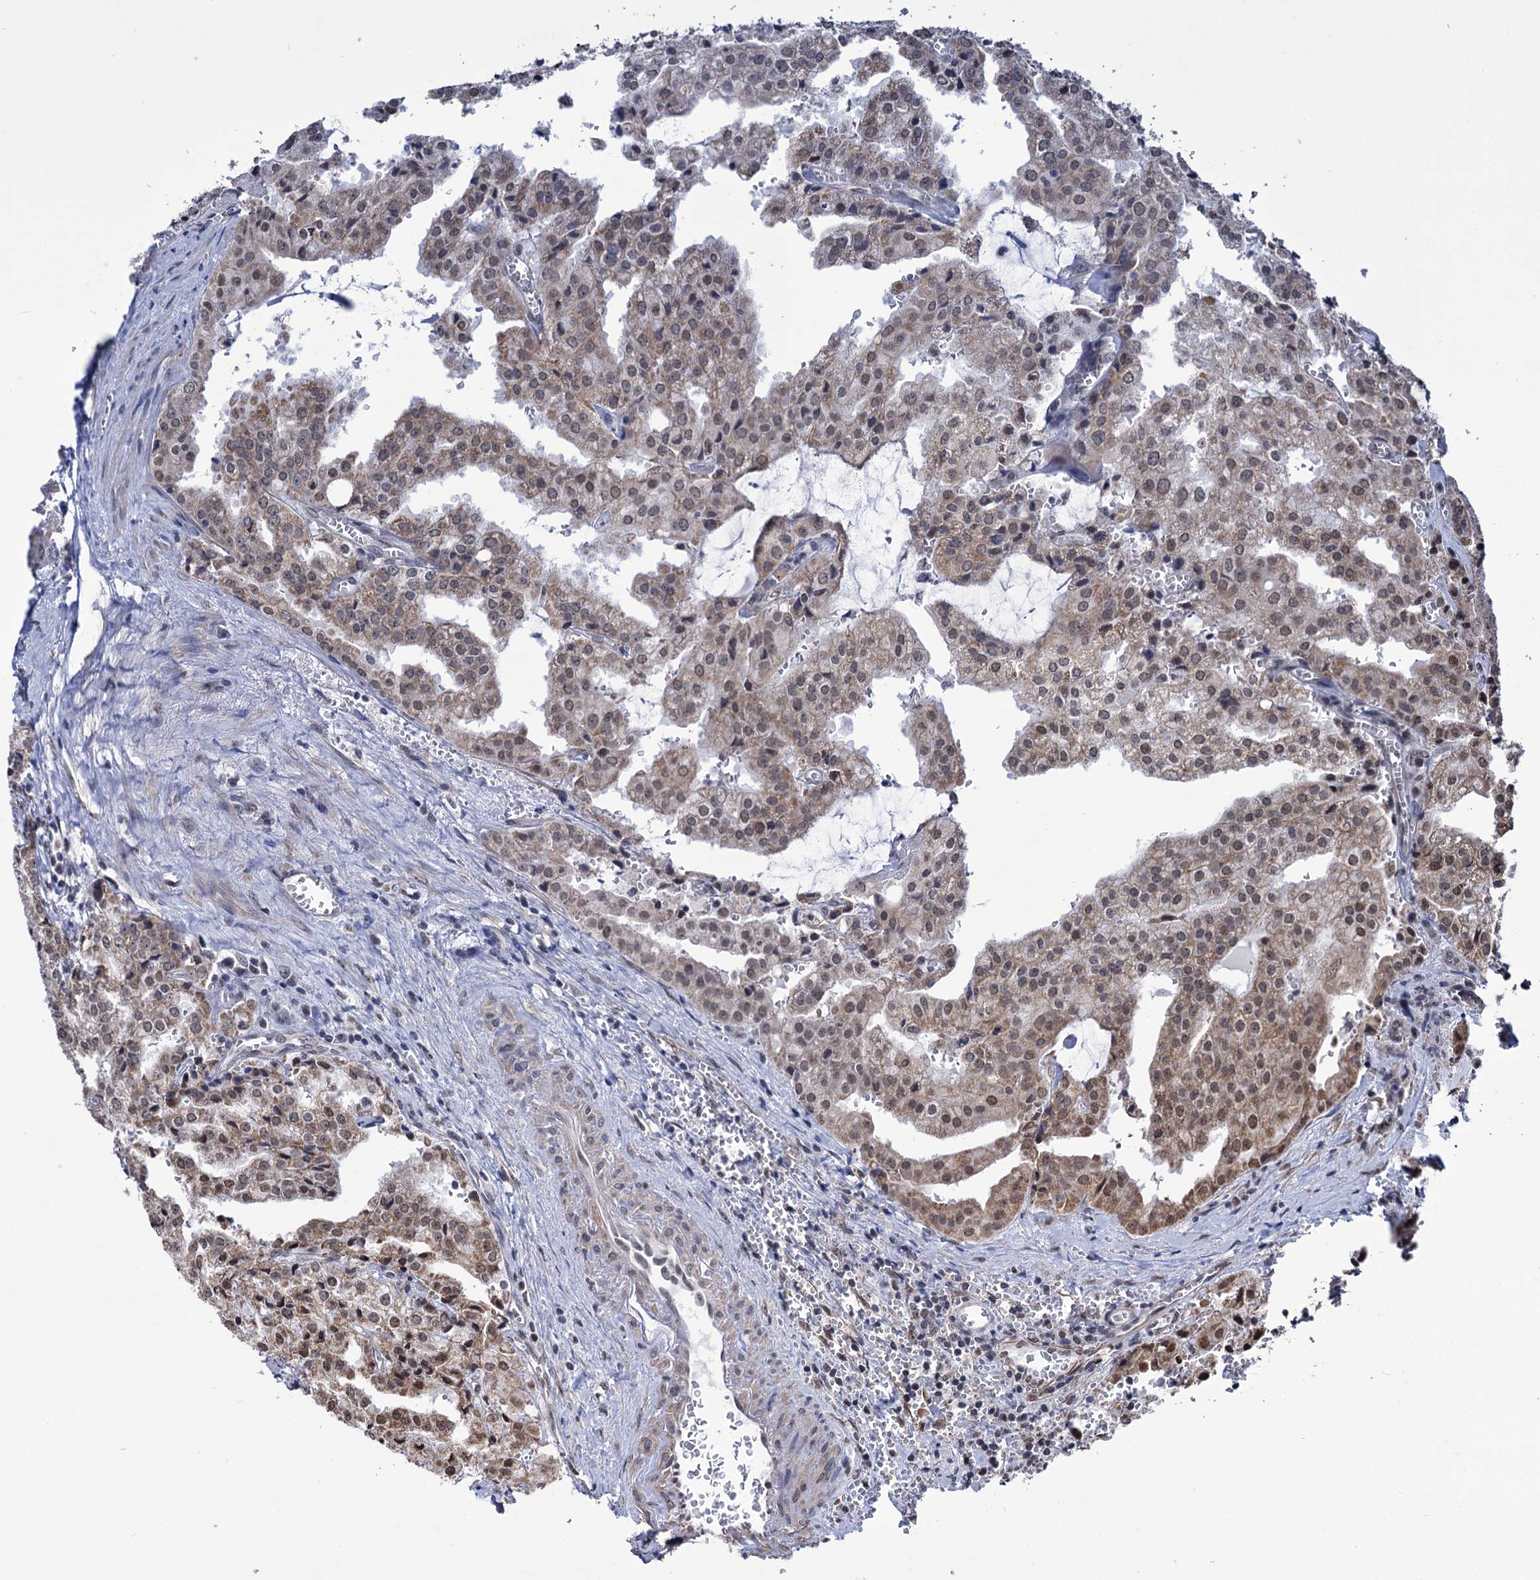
{"staining": {"intensity": "moderate", "quantity": ">75%", "location": "cytoplasmic/membranous,nuclear"}, "tissue": "prostate cancer", "cell_type": "Tumor cells", "image_type": "cancer", "snomed": [{"axis": "morphology", "description": "Adenocarcinoma, High grade"}, {"axis": "topography", "description": "Prostate"}], "caption": "Immunohistochemistry of prostate adenocarcinoma (high-grade) shows medium levels of moderate cytoplasmic/membranous and nuclear positivity in approximately >75% of tumor cells. Immunohistochemistry stains the protein in brown and the nuclei are stained blue.", "gene": "ABHD10", "patient": {"sex": "male", "age": 68}}